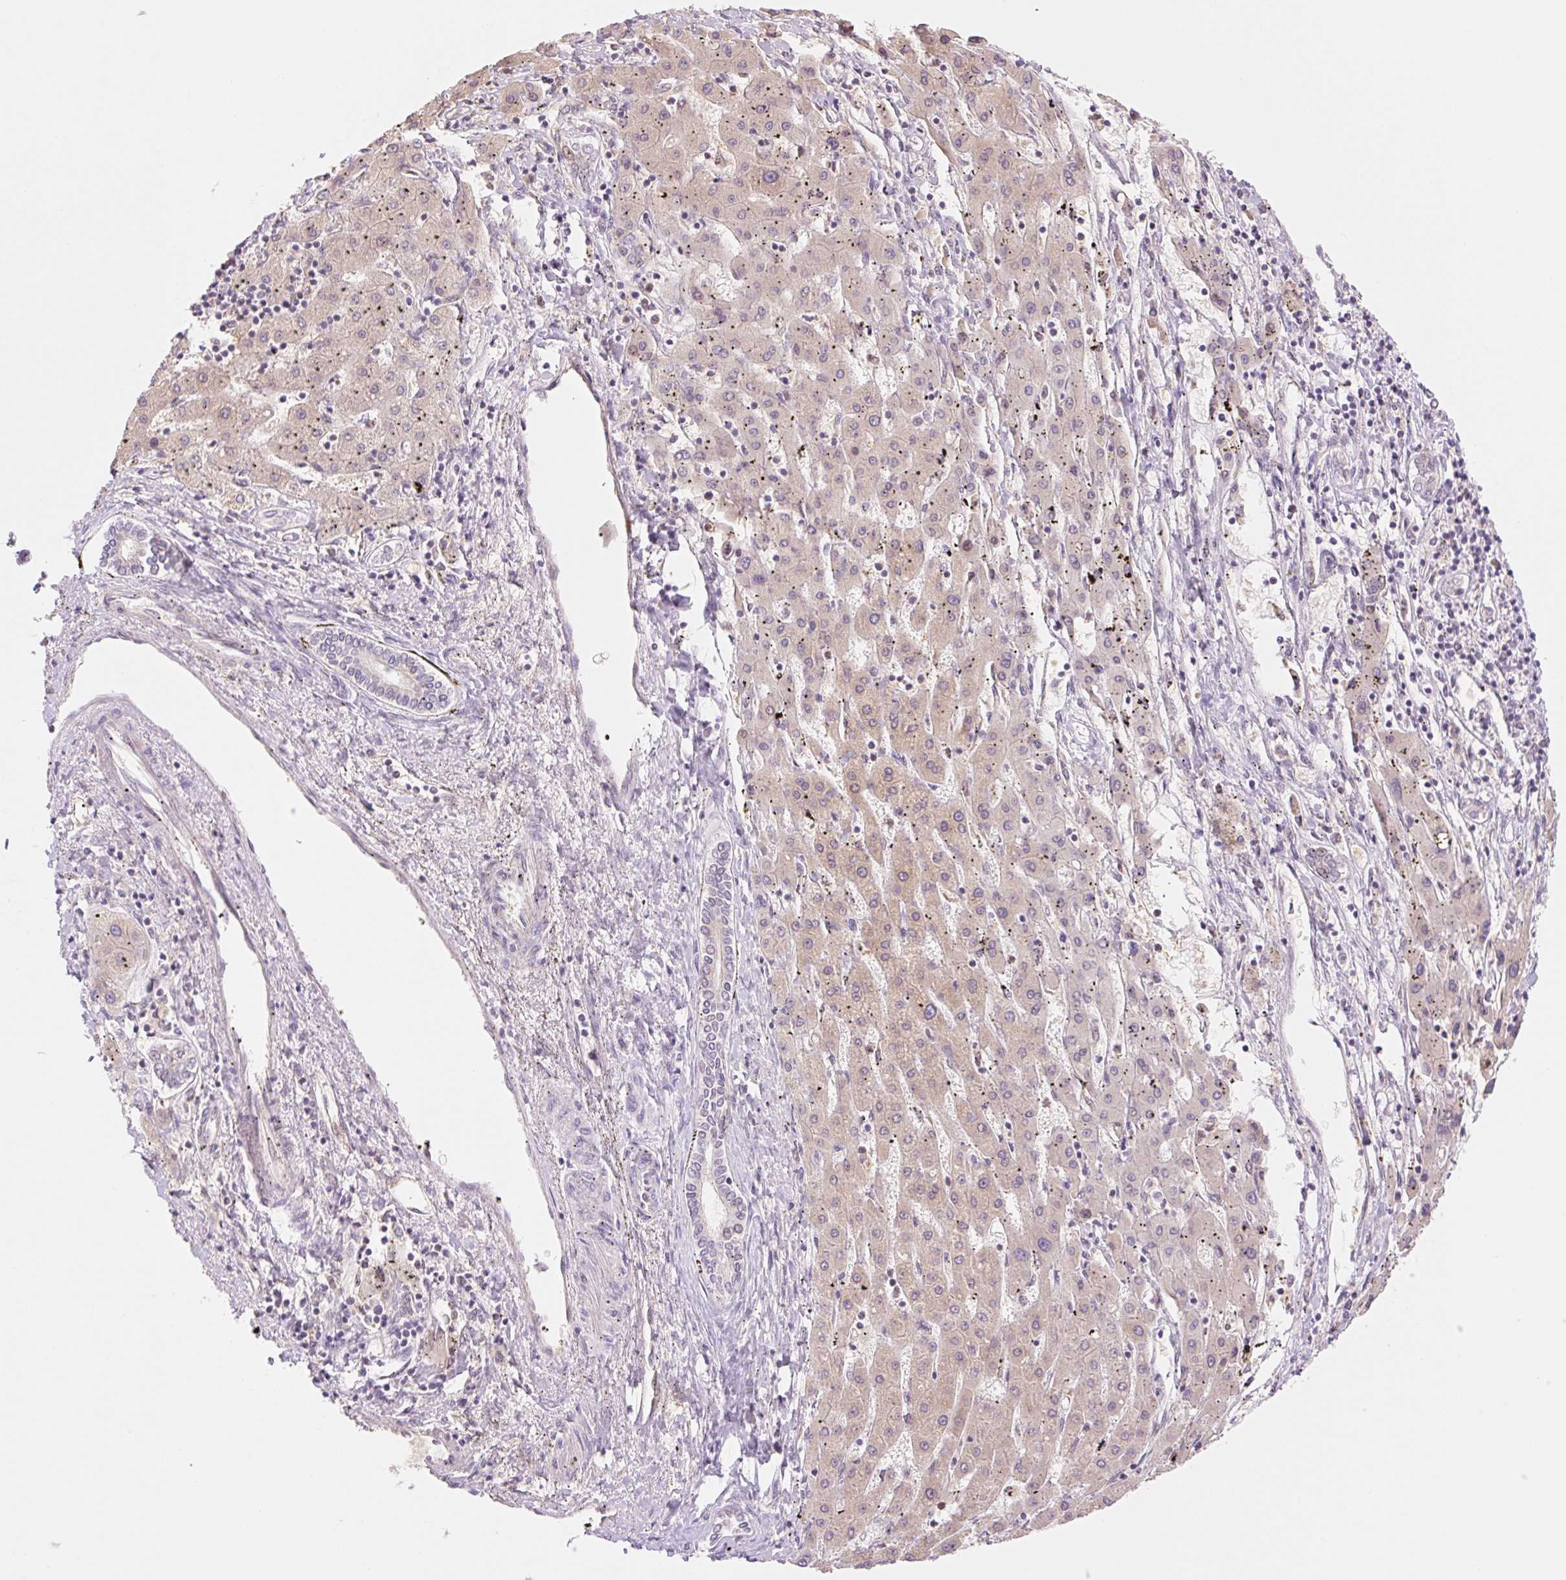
{"staining": {"intensity": "weak", "quantity": "25%-75%", "location": "cytoplasmic/membranous"}, "tissue": "liver cancer", "cell_type": "Tumor cells", "image_type": "cancer", "snomed": [{"axis": "morphology", "description": "Carcinoma, Hepatocellular, NOS"}, {"axis": "topography", "description": "Liver"}], "caption": "Immunohistochemical staining of human liver hepatocellular carcinoma exhibits weak cytoplasmic/membranous protein expression in approximately 25%-75% of tumor cells. The staining was performed using DAB to visualize the protein expression in brown, while the nuclei were stained in blue with hematoxylin (Magnification: 20x).", "gene": "HEBP1", "patient": {"sex": "male", "age": 72}}